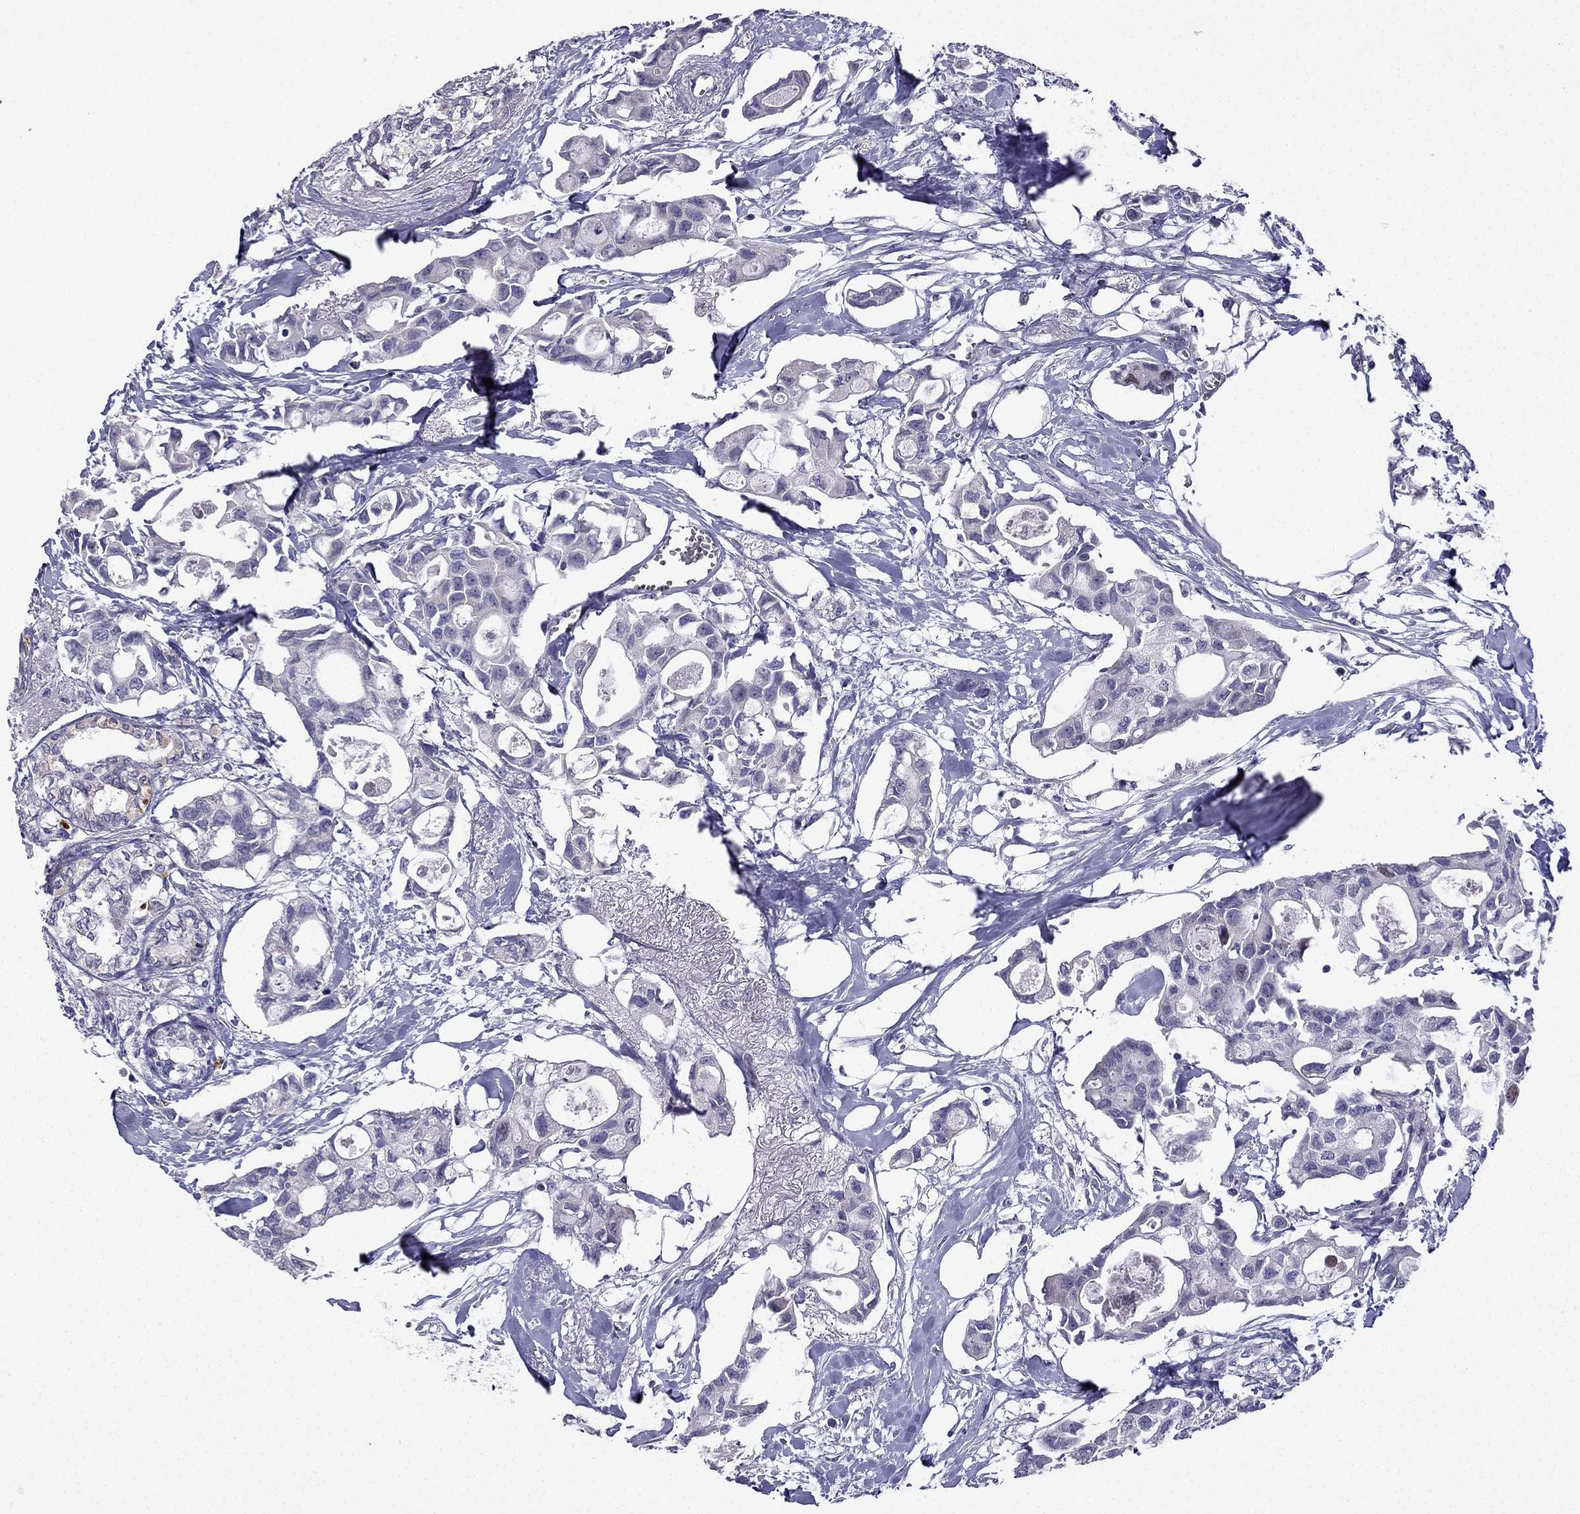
{"staining": {"intensity": "negative", "quantity": "none", "location": "none"}, "tissue": "breast cancer", "cell_type": "Tumor cells", "image_type": "cancer", "snomed": [{"axis": "morphology", "description": "Duct carcinoma"}, {"axis": "topography", "description": "Breast"}], "caption": "The histopathology image exhibits no staining of tumor cells in breast intraductal carcinoma.", "gene": "UHRF1", "patient": {"sex": "female", "age": 83}}